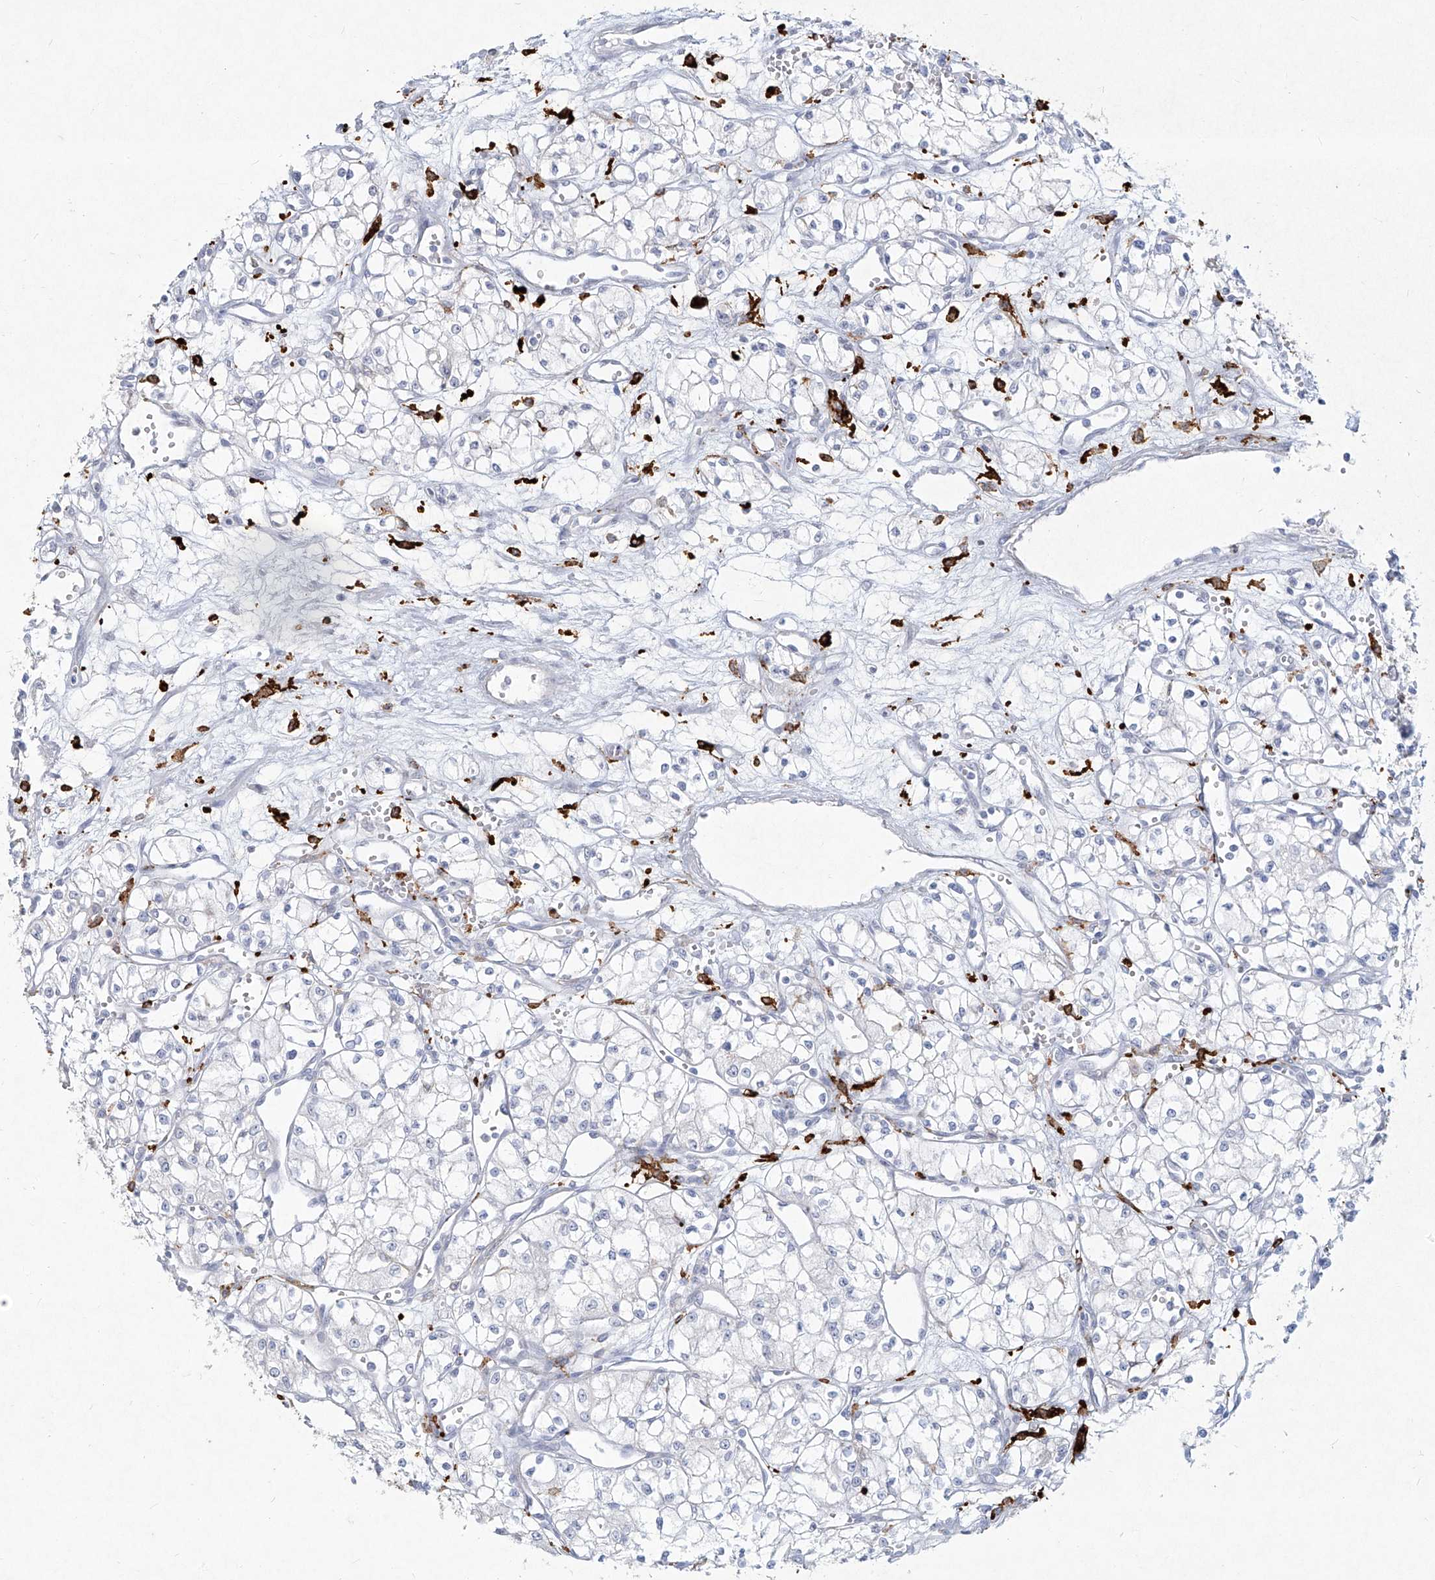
{"staining": {"intensity": "negative", "quantity": "none", "location": "none"}, "tissue": "renal cancer", "cell_type": "Tumor cells", "image_type": "cancer", "snomed": [{"axis": "morphology", "description": "Normal tissue, NOS"}, {"axis": "morphology", "description": "Adenocarcinoma, NOS"}, {"axis": "topography", "description": "Kidney"}], "caption": "Immunohistochemistry (IHC) histopathology image of neoplastic tissue: adenocarcinoma (renal) stained with DAB displays no significant protein positivity in tumor cells. (DAB IHC with hematoxylin counter stain).", "gene": "CD209", "patient": {"sex": "male", "age": 59}}